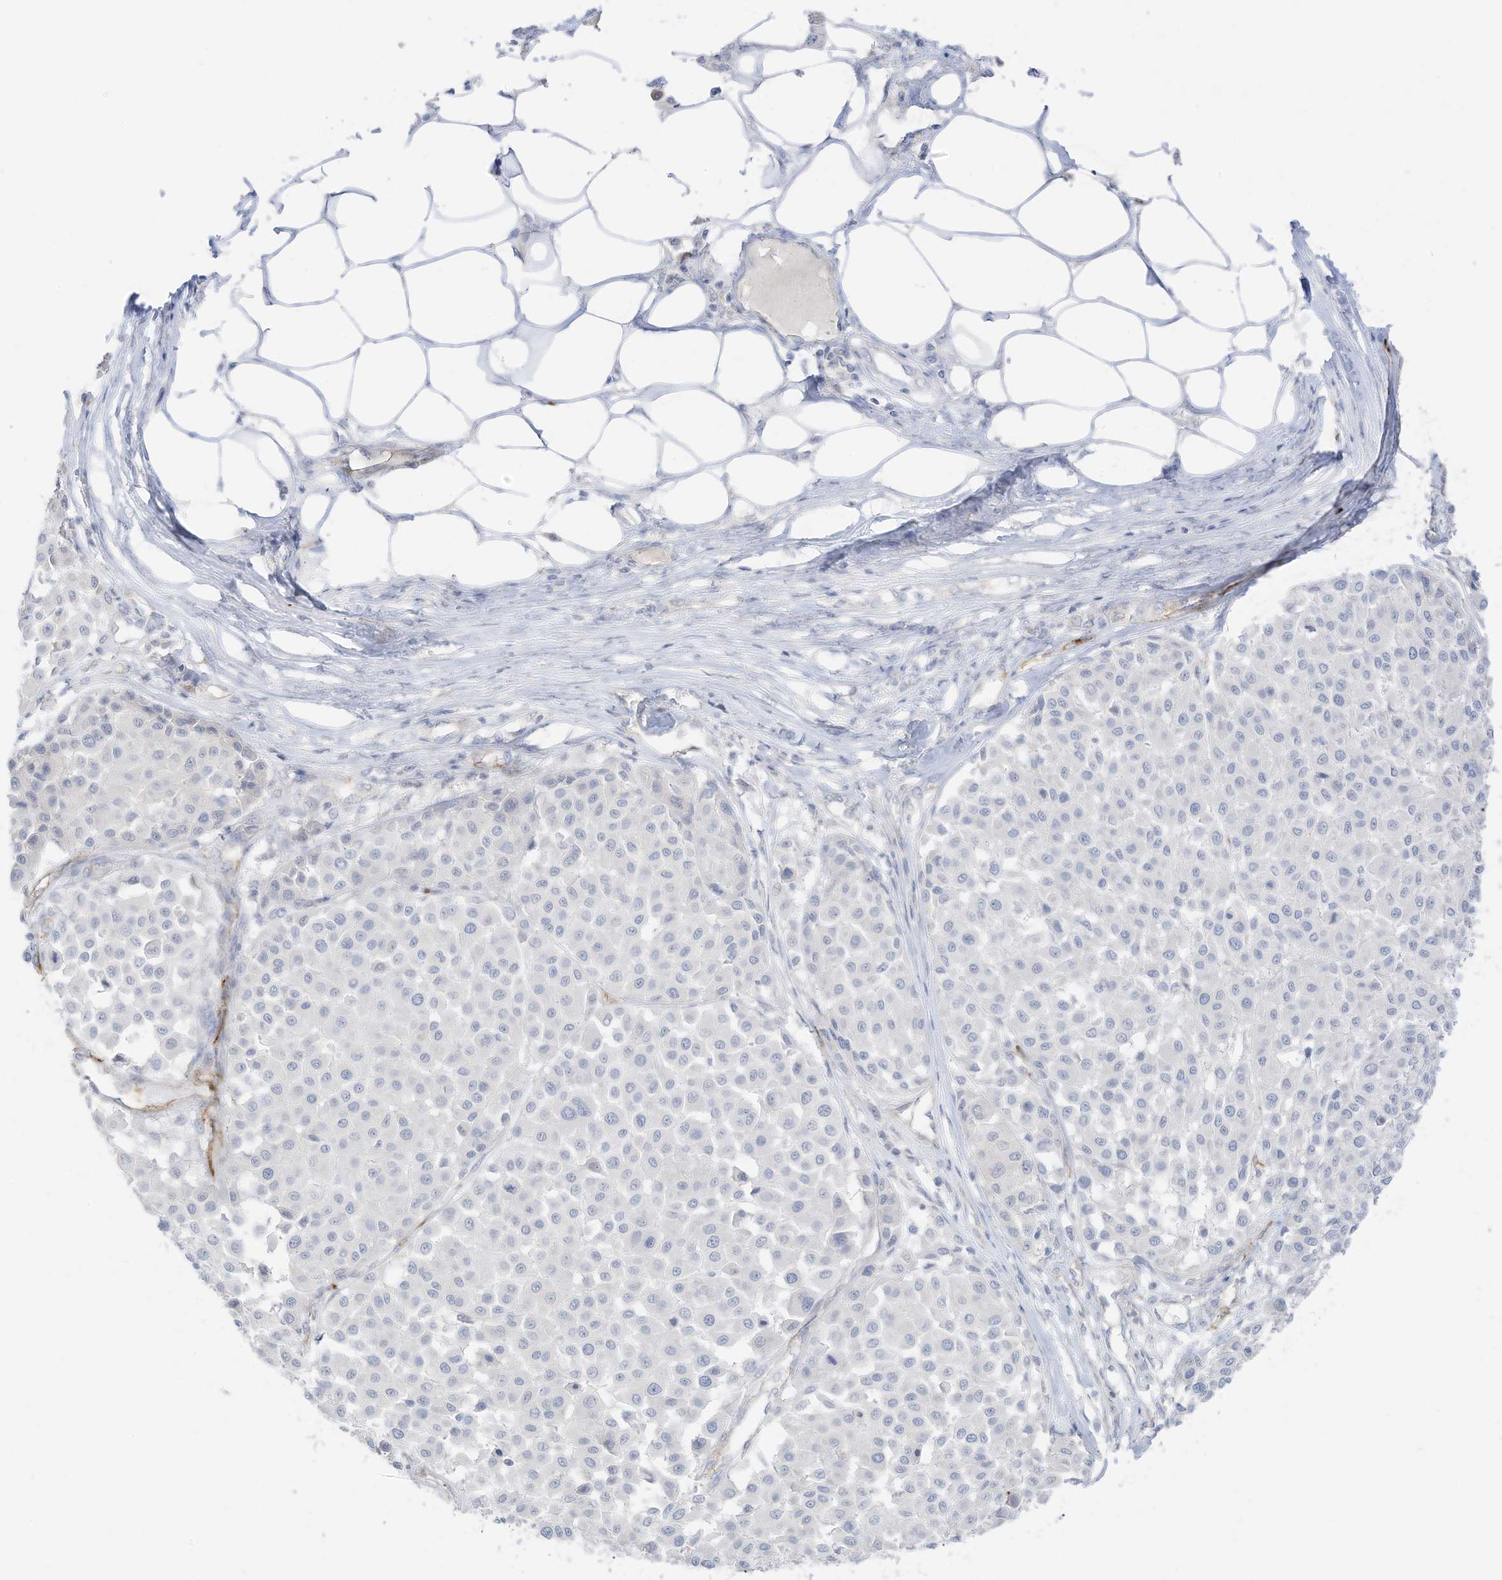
{"staining": {"intensity": "negative", "quantity": "none", "location": "none"}, "tissue": "melanoma", "cell_type": "Tumor cells", "image_type": "cancer", "snomed": [{"axis": "morphology", "description": "Malignant melanoma, Metastatic site"}, {"axis": "topography", "description": "Soft tissue"}], "caption": "Immunohistochemistry photomicrograph of neoplastic tissue: human melanoma stained with DAB exhibits no significant protein staining in tumor cells.", "gene": "C11orf87", "patient": {"sex": "male", "age": 41}}